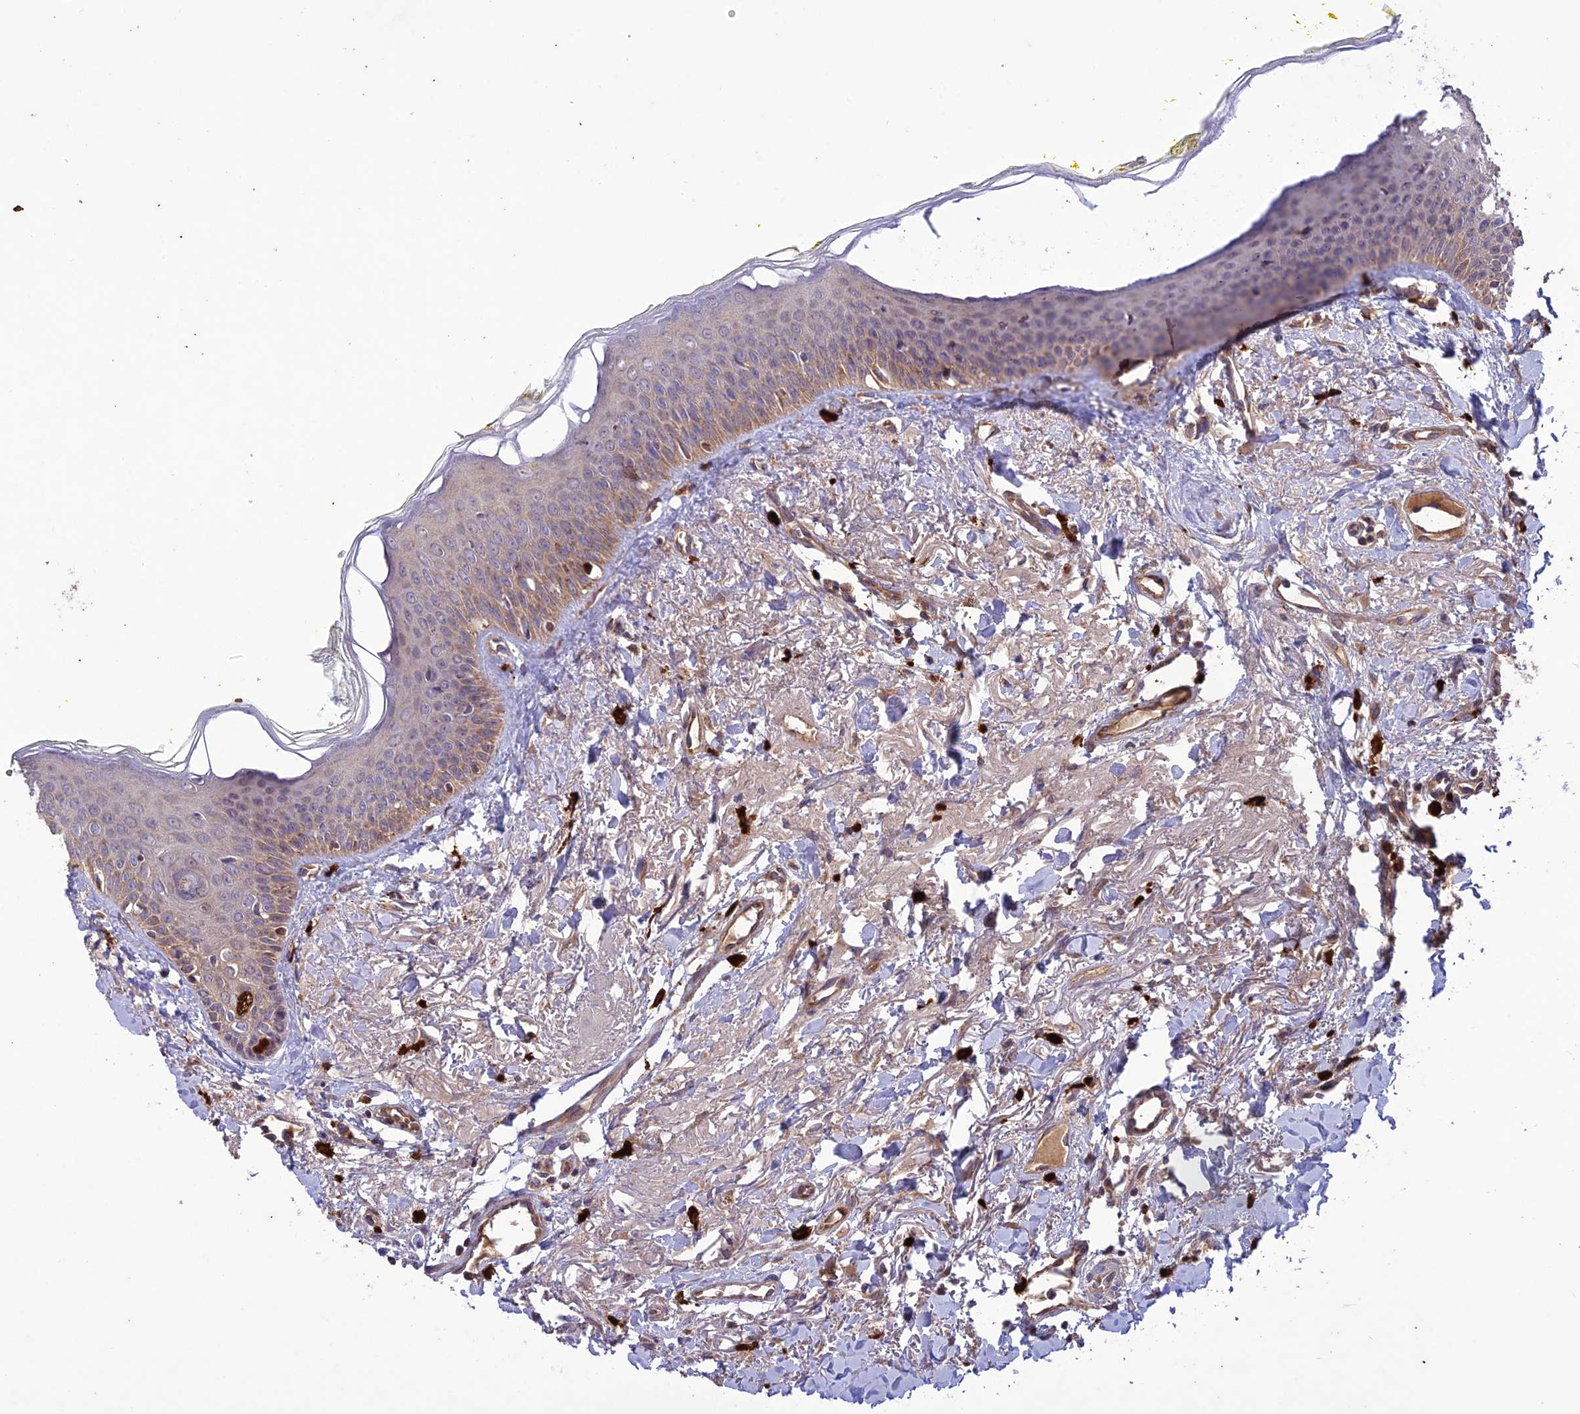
{"staining": {"intensity": "moderate", "quantity": "25%-75%", "location": "cytoplasmic/membranous"}, "tissue": "oral mucosa", "cell_type": "Squamous epithelial cells", "image_type": "normal", "snomed": [{"axis": "morphology", "description": "Normal tissue, NOS"}, {"axis": "topography", "description": "Oral tissue"}], "caption": "Protein staining of normal oral mucosa displays moderate cytoplasmic/membranous positivity in approximately 25%-75% of squamous epithelial cells. The staining is performed using DAB (3,3'-diaminobenzidine) brown chromogen to label protein expression. The nuclei are counter-stained blue using hematoxylin.", "gene": "NDUFAF1", "patient": {"sex": "female", "age": 70}}